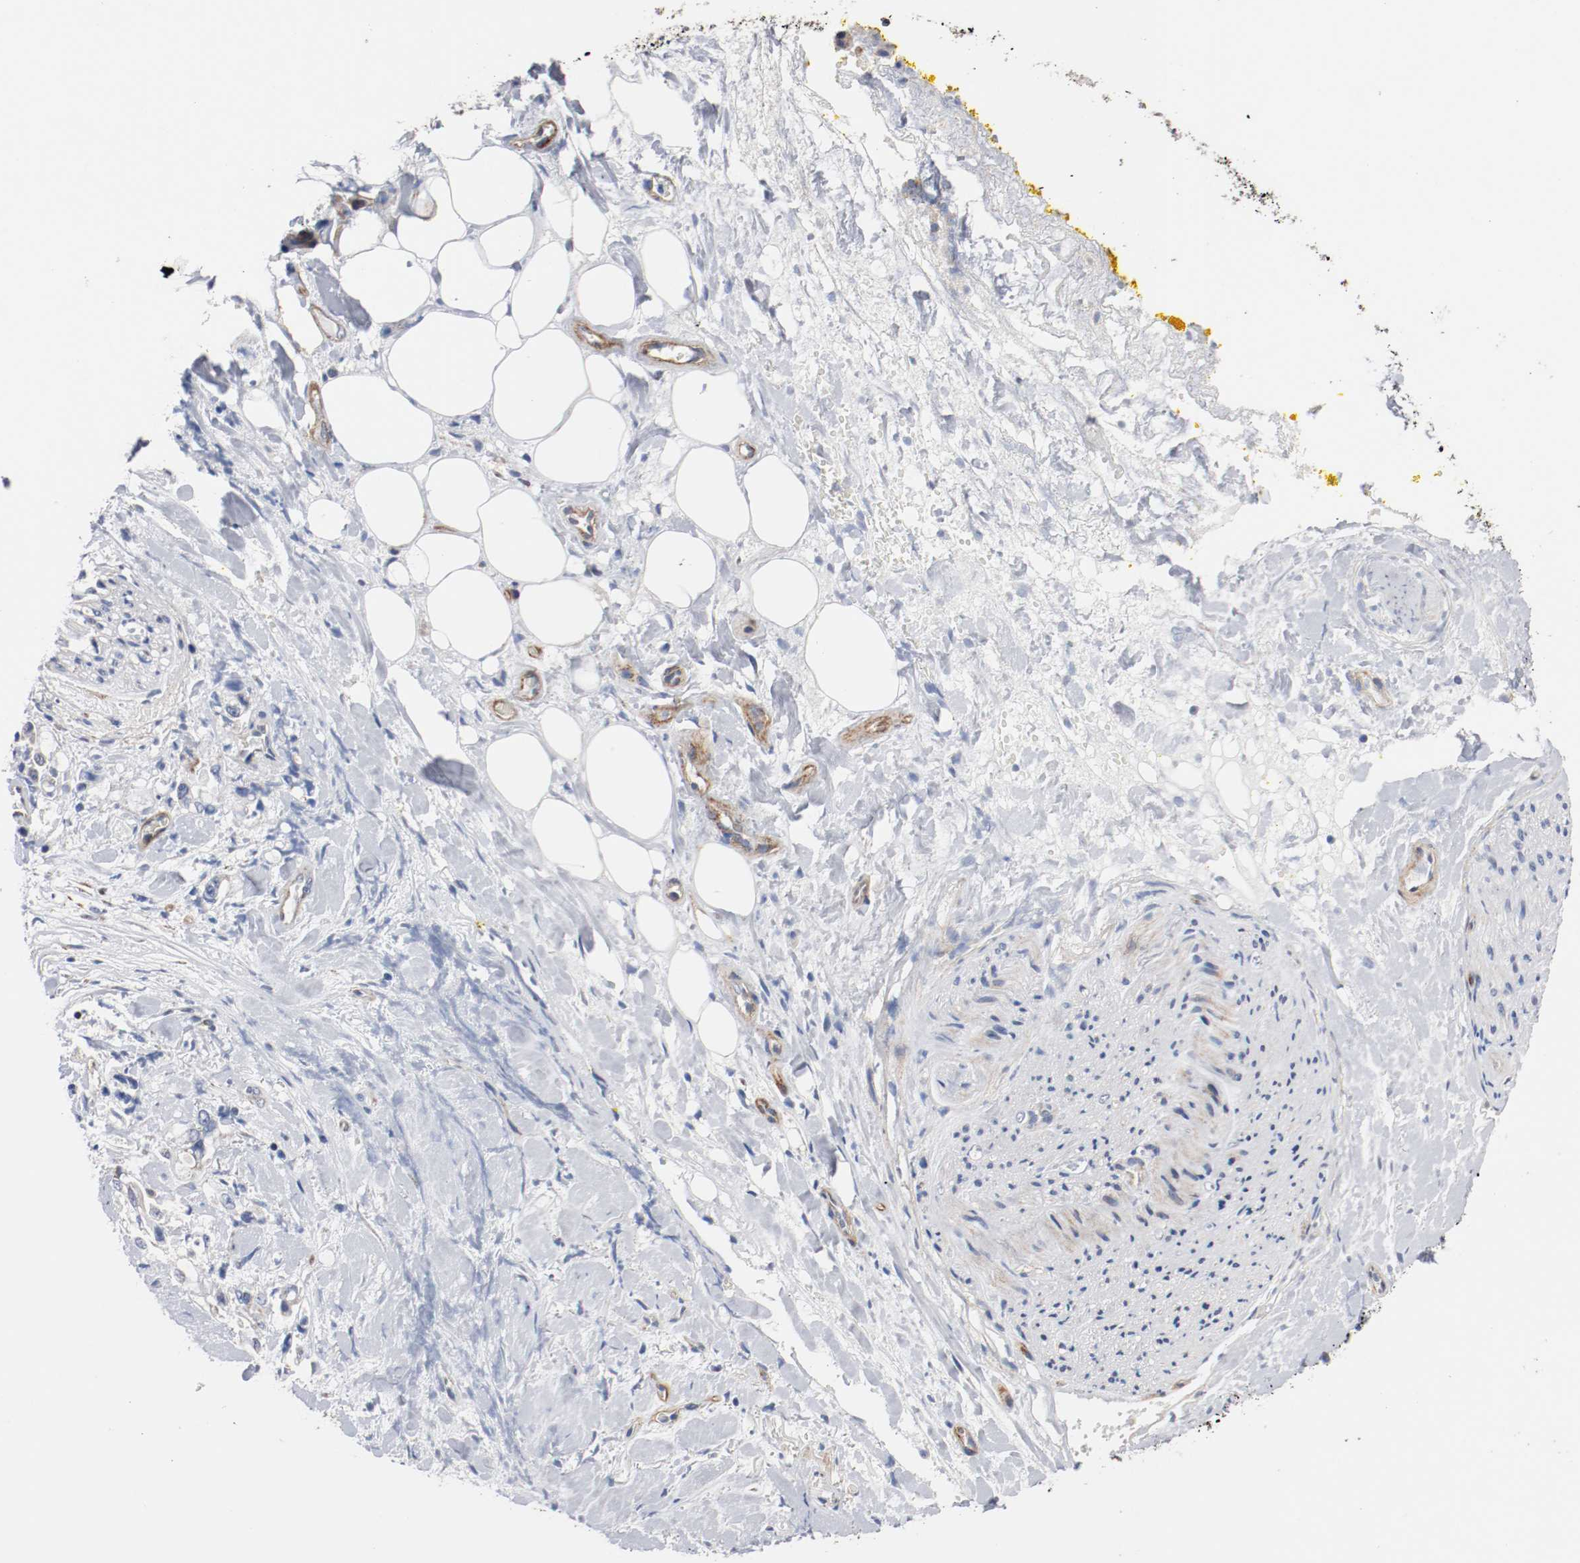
{"staining": {"intensity": "moderate", "quantity": "25%-75%", "location": "cytoplasmic/membranous"}, "tissue": "pancreatic cancer", "cell_type": "Tumor cells", "image_type": "cancer", "snomed": [{"axis": "morphology", "description": "Adenocarcinoma, NOS"}, {"axis": "topography", "description": "Pancreas"}], "caption": "Immunohistochemical staining of human adenocarcinoma (pancreatic) displays medium levels of moderate cytoplasmic/membranous staining in approximately 25%-75% of tumor cells.", "gene": "TUBD1", "patient": {"sex": "male", "age": 70}}